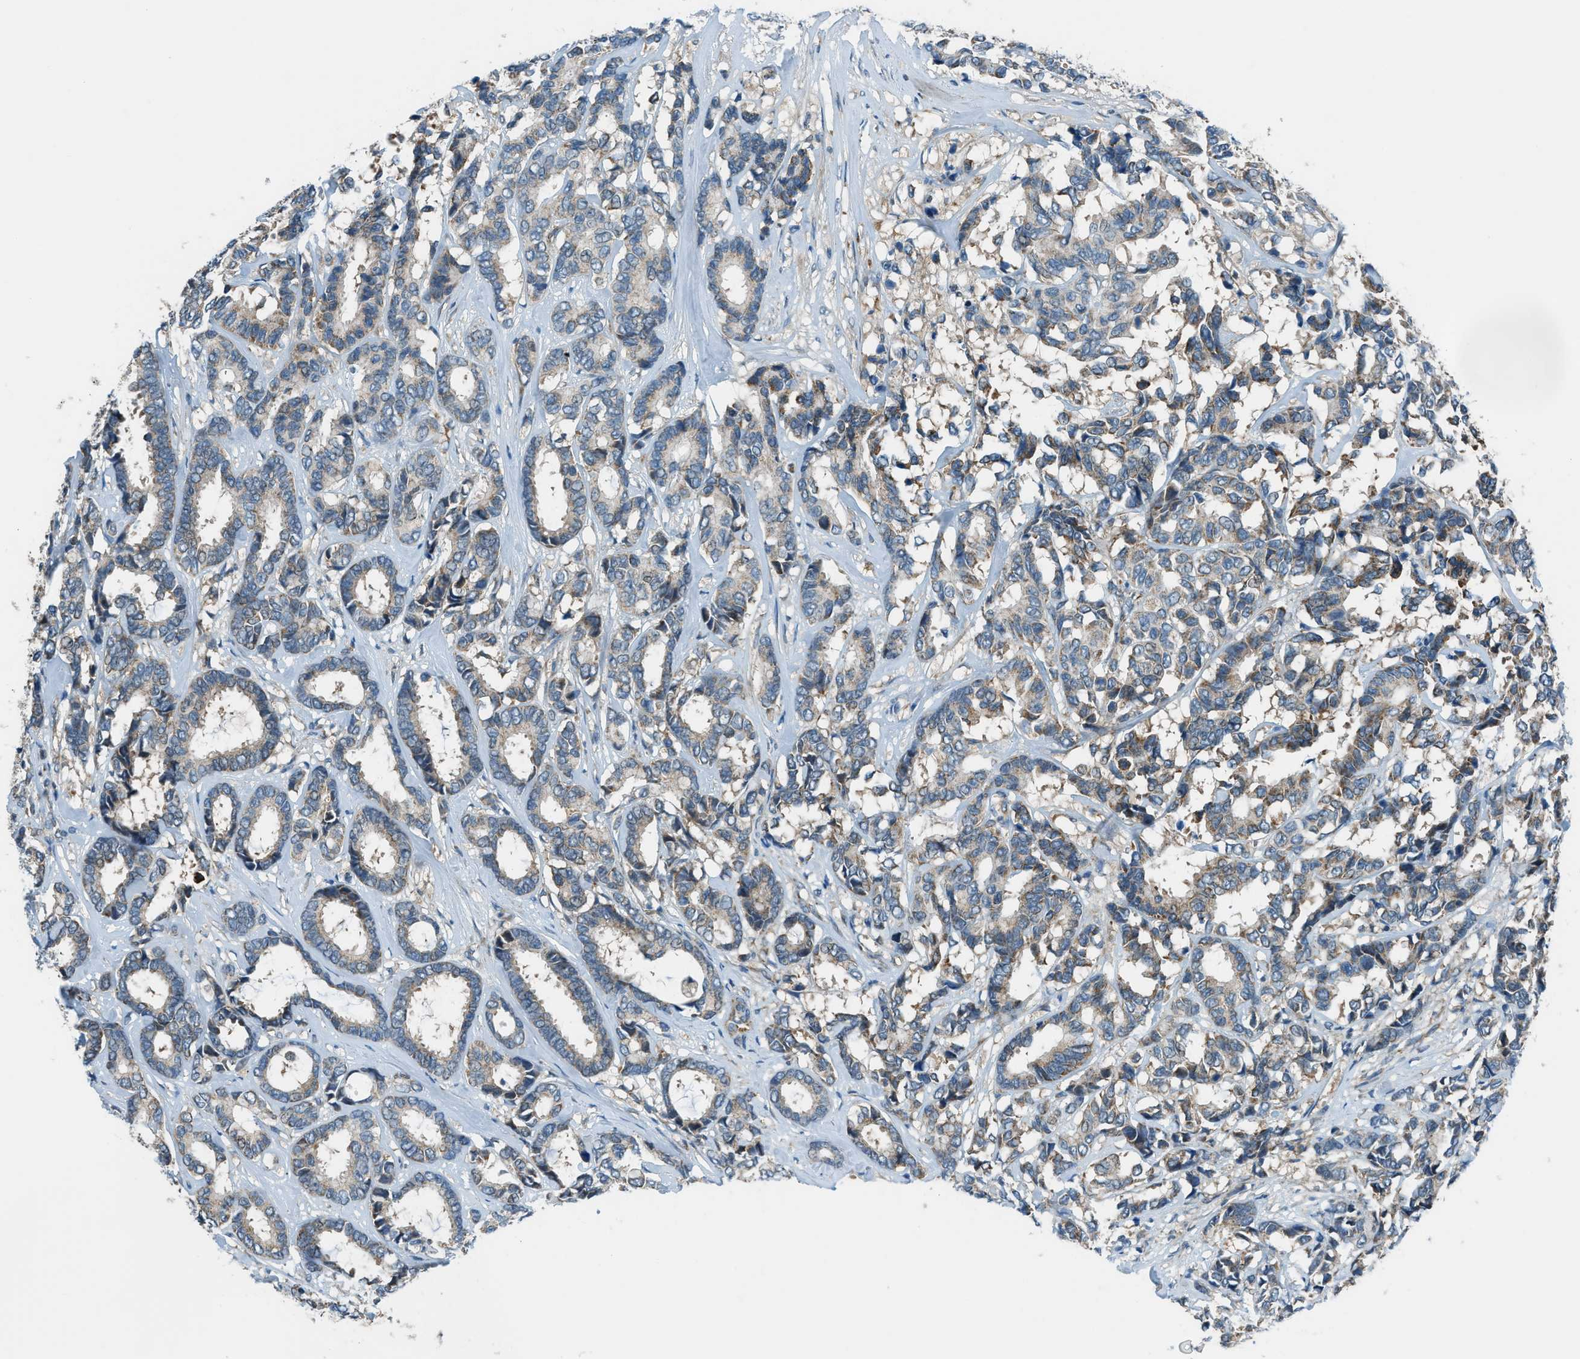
{"staining": {"intensity": "weak", "quantity": ">75%", "location": "cytoplasmic/membranous"}, "tissue": "breast cancer", "cell_type": "Tumor cells", "image_type": "cancer", "snomed": [{"axis": "morphology", "description": "Duct carcinoma"}, {"axis": "topography", "description": "Breast"}], "caption": "A low amount of weak cytoplasmic/membranous staining is identified in approximately >75% of tumor cells in breast cancer (intraductal carcinoma) tissue.", "gene": "PIGG", "patient": {"sex": "female", "age": 87}}